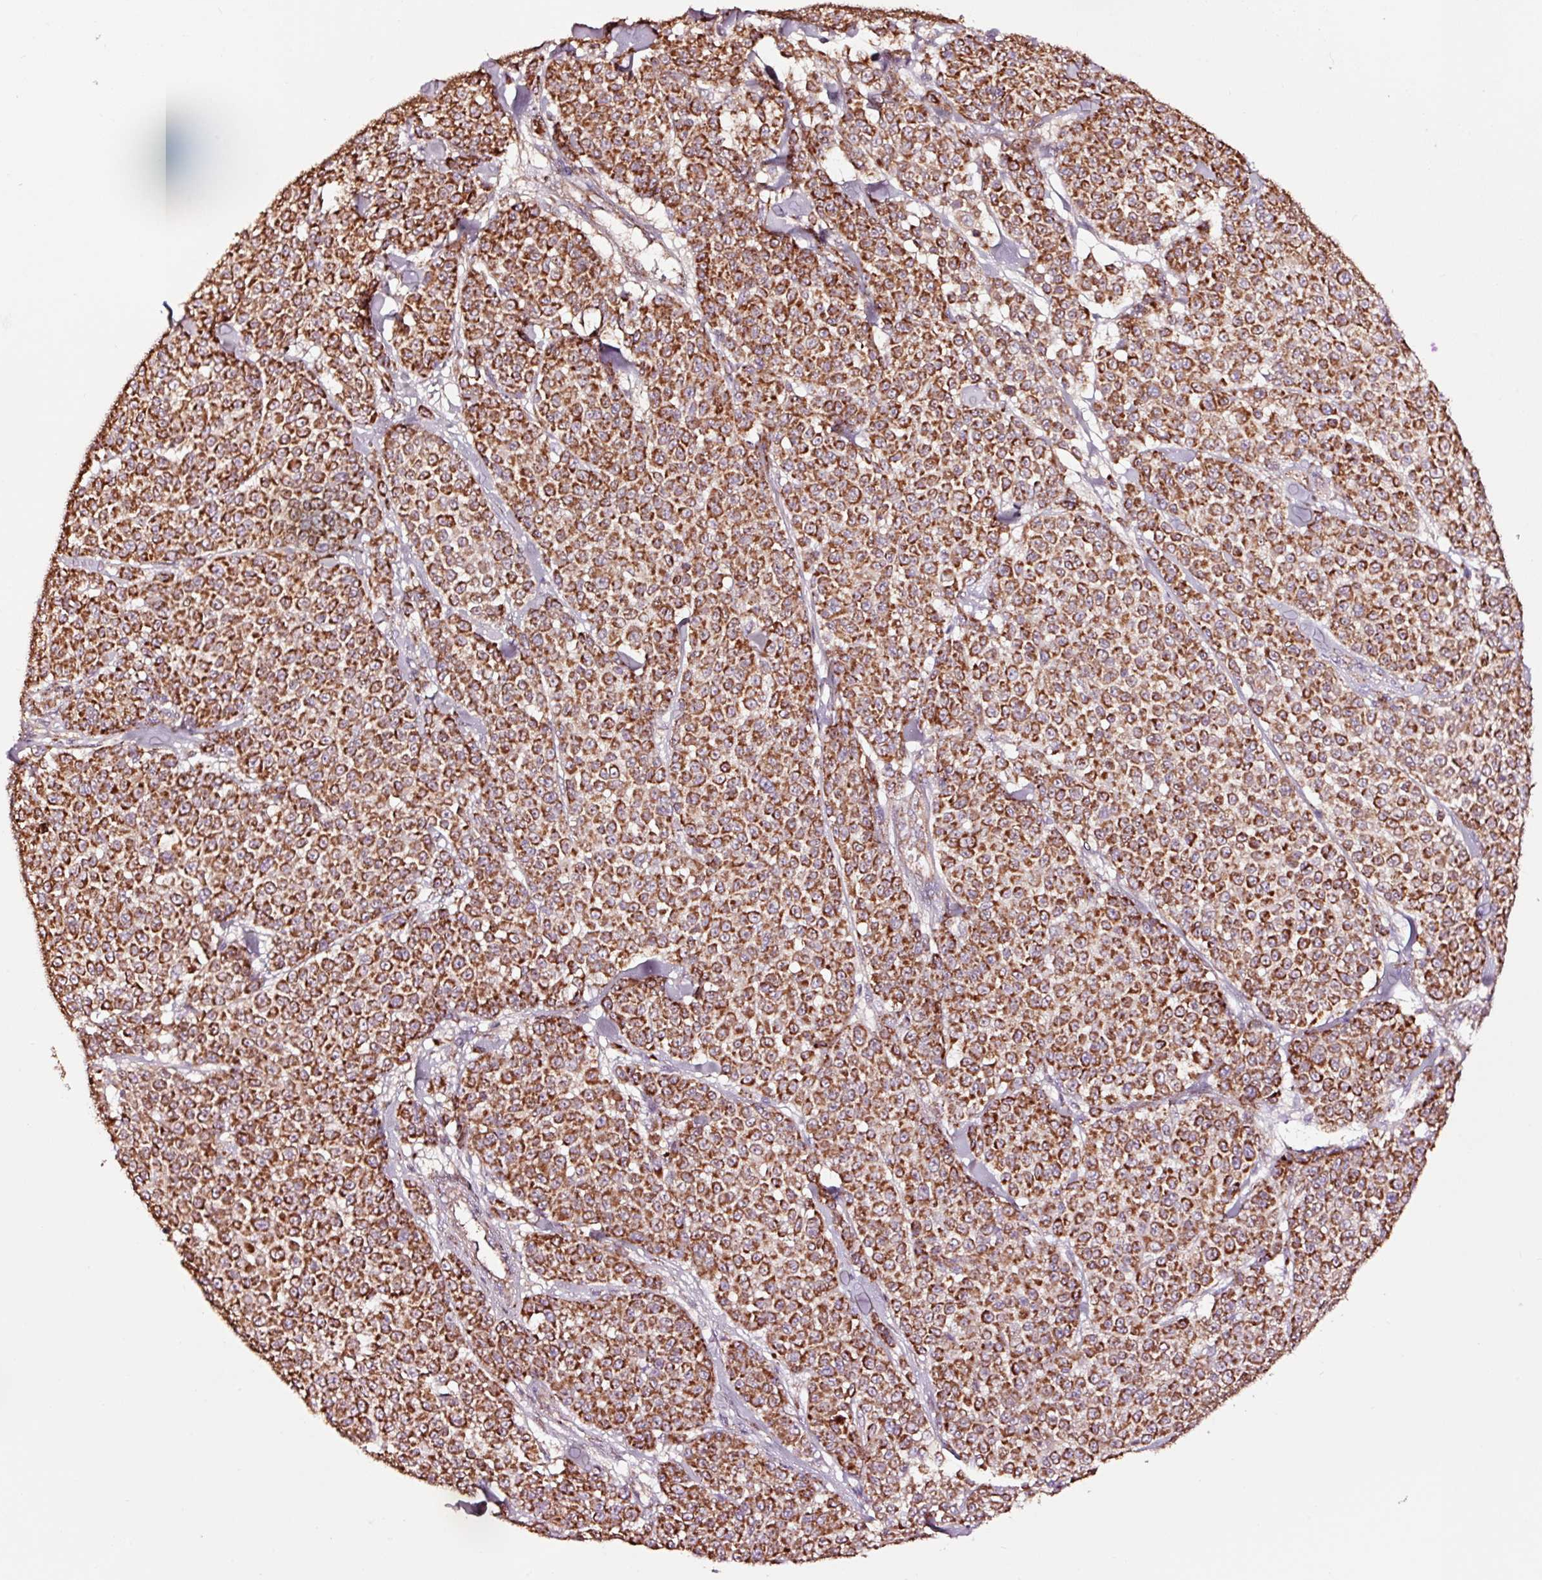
{"staining": {"intensity": "strong", "quantity": ">75%", "location": "cytoplasmic/membranous"}, "tissue": "melanoma", "cell_type": "Tumor cells", "image_type": "cancer", "snomed": [{"axis": "morphology", "description": "Malignant melanoma, NOS"}, {"axis": "topography", "description": "Skin"}], "caption": "Immunohistochemical staining of malignant melanoma shows high levels of strong cytoplasmic/membranous protein positivity in about >75% of tumor cells.", "gene": "TPM1", "patient": {"sex": "male", "age": 46}}